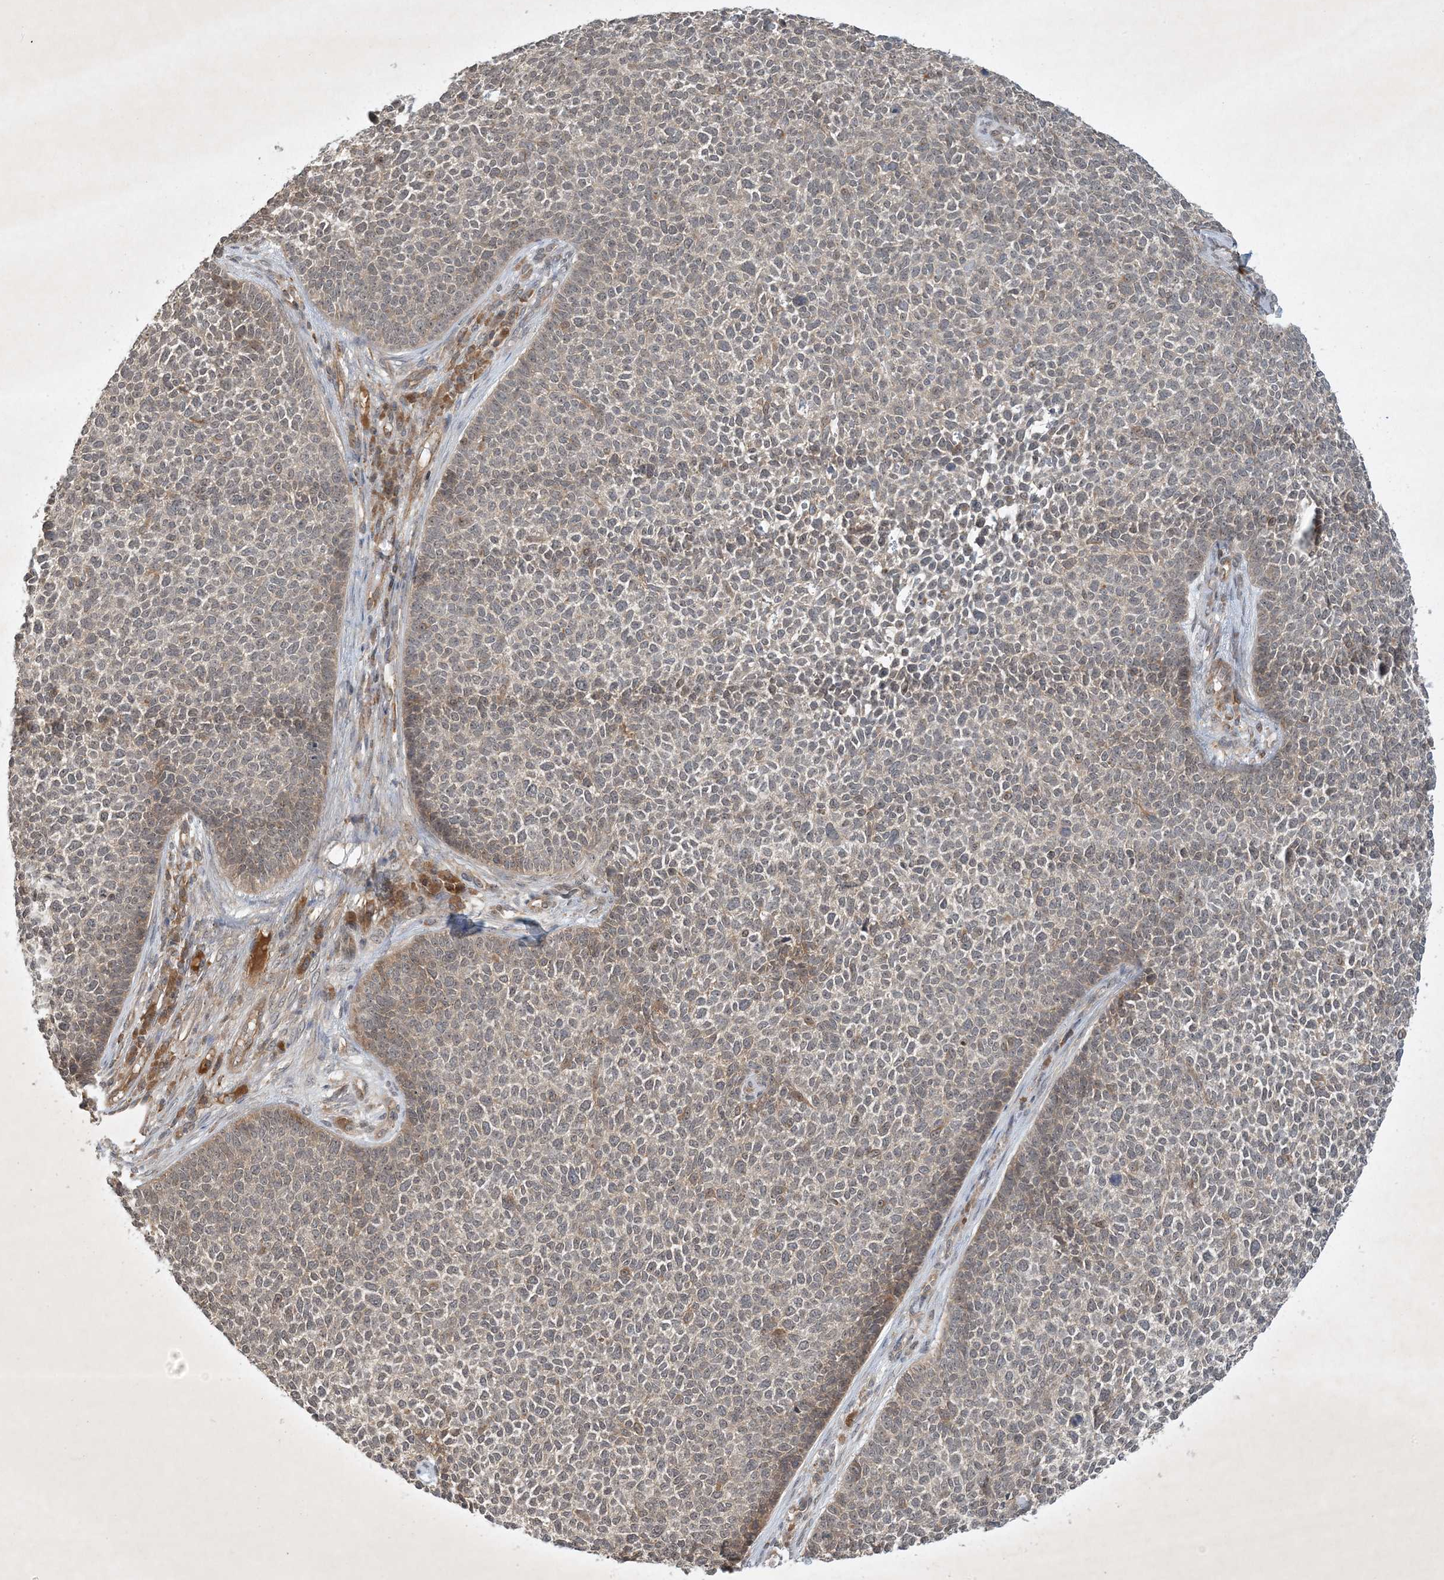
{"staining": {"intensity": "weak", "quantity": "<25%", "location": "cytoplasmic/membranous"}, "tissue": "skin cancer", "cell_type": "Tumor cells", "image_type": "cancer", "snomed": [{"axis": "morphology", "description": "Basal cell carcinoma"}, {"axis": "topography", "description": "Skin"}], "caption": "Immunohistochemistry (IHC) photomicrograph of human basal cell carcinoma (skin) stained for a protein (brown), which displays no positivity in tumor cells. (DAB immunohistochemistry with hematoxylin counter stain).", "gene": "ZCCHC4", "patient": {"sex": "female", "age": 84}}